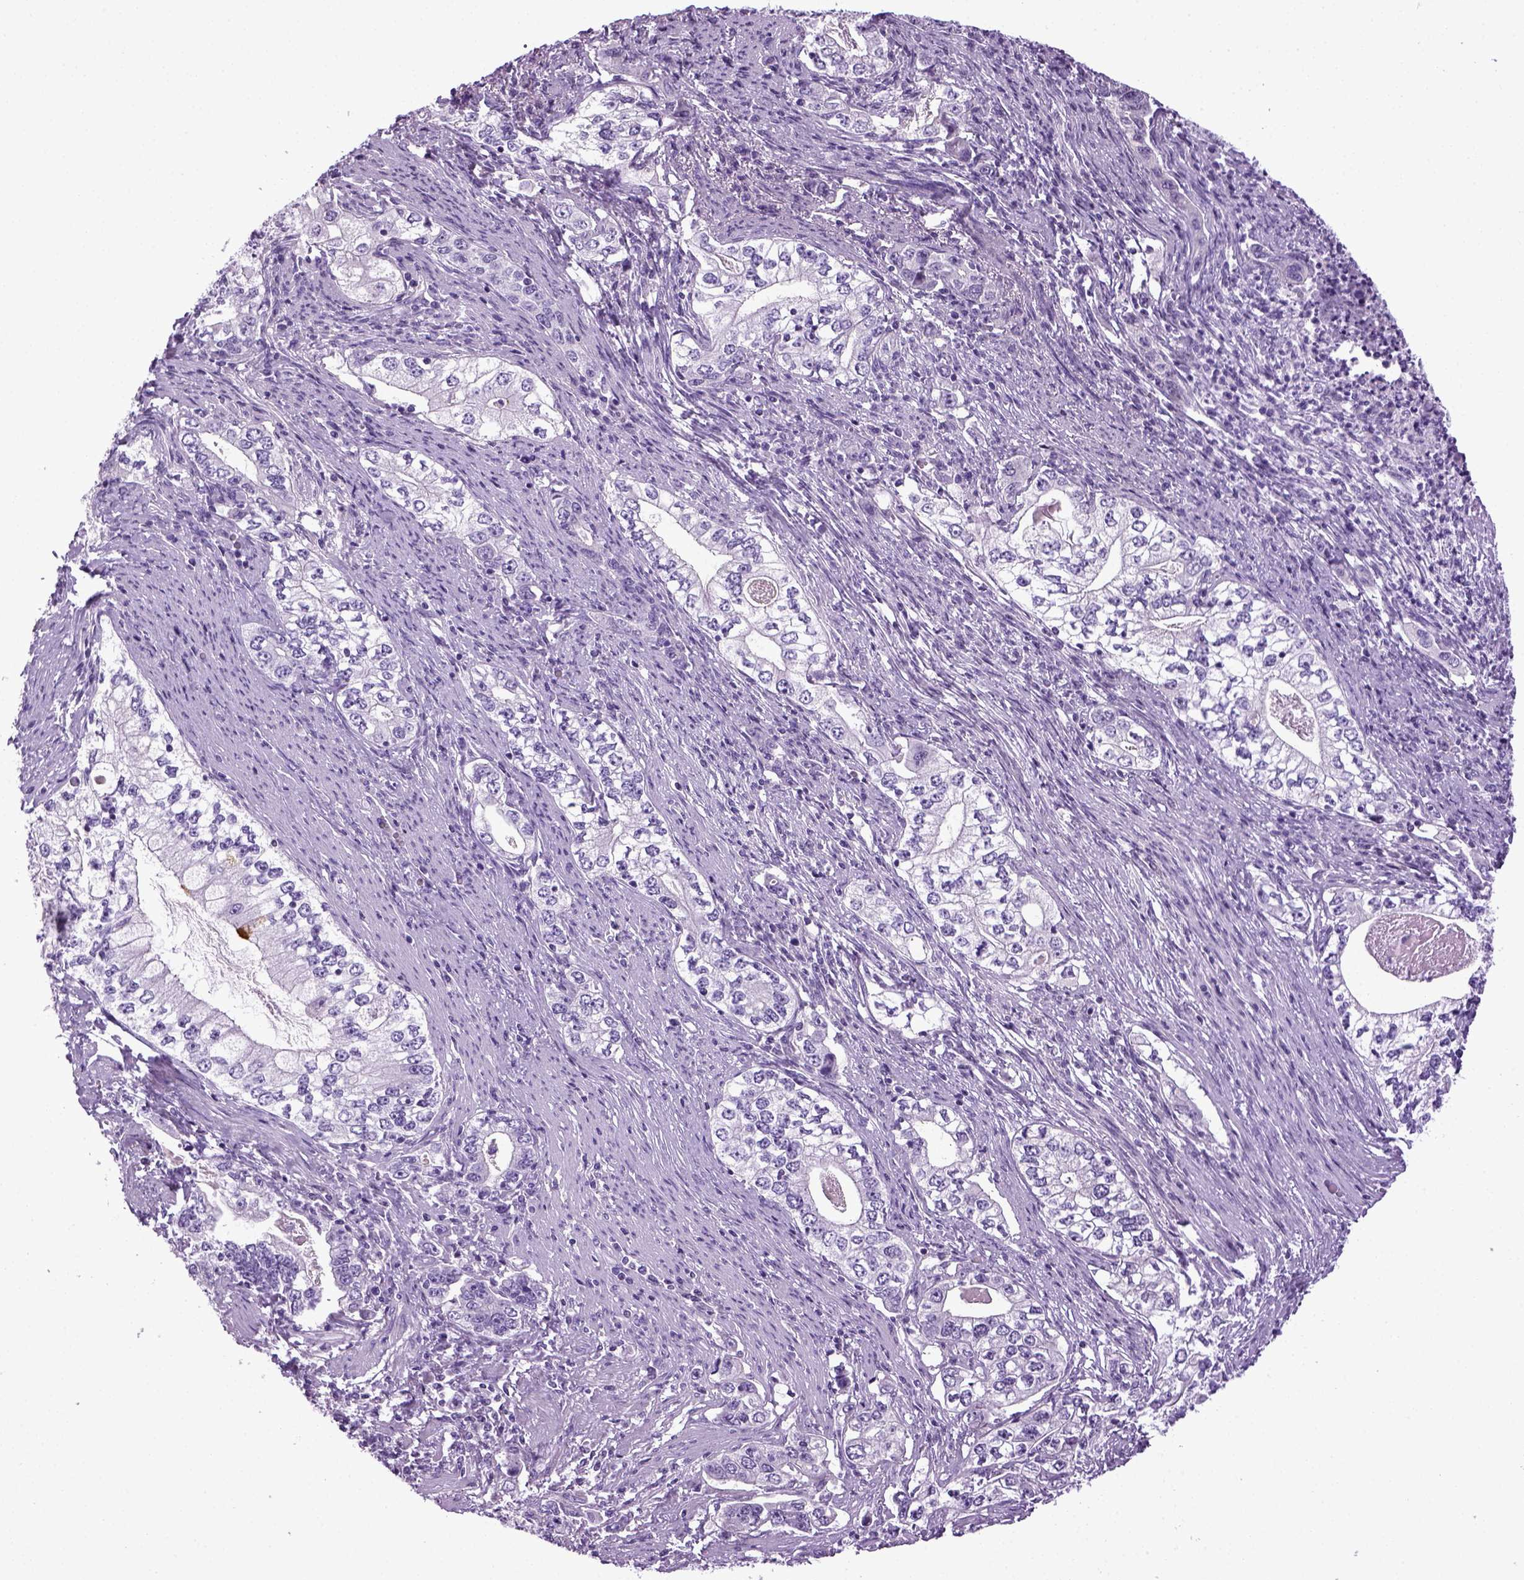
{"staining": {"intensity": "negative", "quantity": "none", "location": "none"}, "tissue": "stomach cancer", "cell_type": "Tumor cells", "image_type": "cancer", "snomed": [{"axis": "morphology", "description": "Adenocarcinoma, NOS"}, {"axis": "topography", "description": "Stomach, lower"}], "caption": "Protein analysis of stomach cancer (adenocarcinoma) exhibits no significant staining in tumor cells. Brightfield microscopy of immunohistochemistry (IHC) stained with DAB (brown) and hematoxylin (blue), captured at high magnification.", "gene": "HMCN2", "patient": {"sex": "female", "age": 72}}